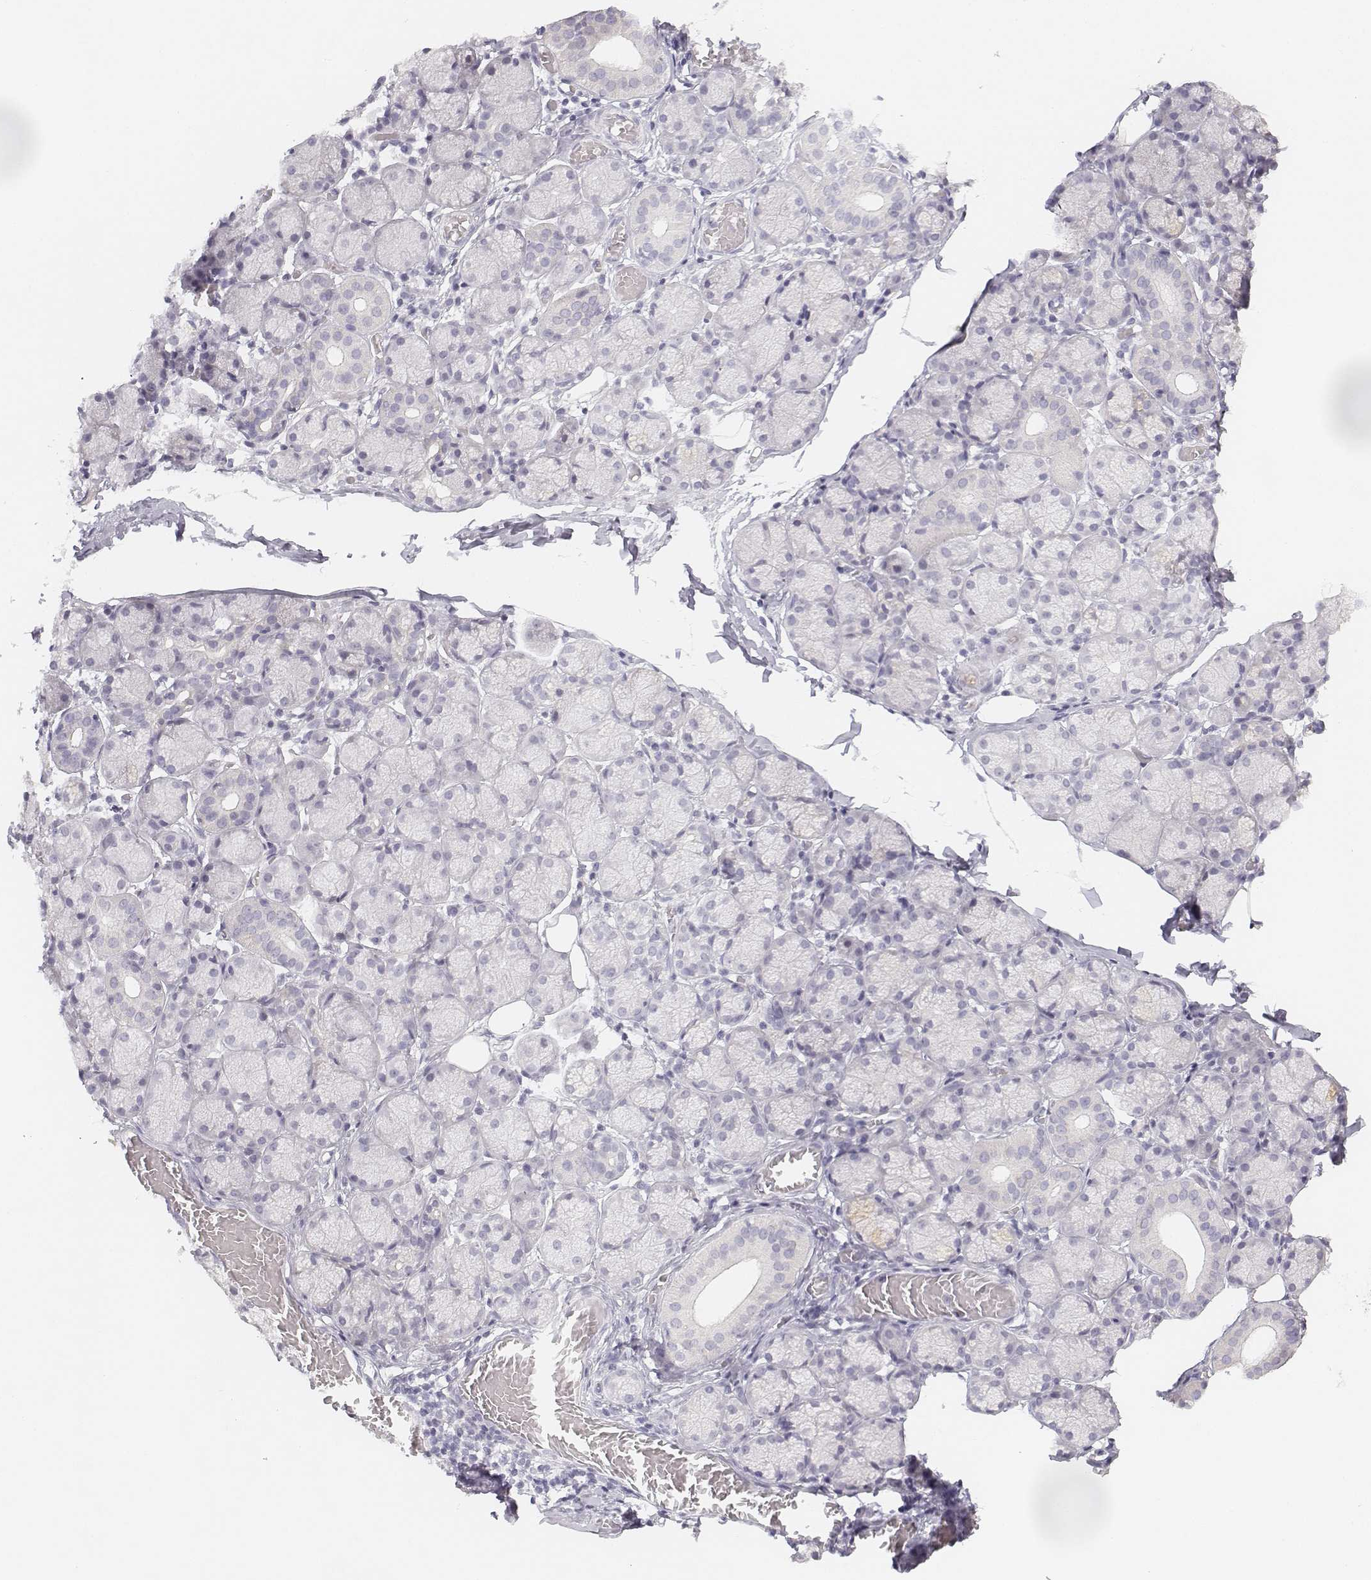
{"staining": {"intensity": "negative", "quantity": "none", "location": "none"}, "tissue": "salivary gland", "cell_type": "Glandular cells", "image_type": "normal", "snomed": [{"axis": "morphology", "description": "Normal tissue, NOS"}, {"axis": "topography", "description": "Salivary gland"}, {"axis": "topography", "description": "Peripheral nerve tissue"}], "caption": "IHC histopathology image of unremarkable salivary gland: human salivary gland stained with DAB shows no significant protein positivity in glandular cells.", "gene": "DSG4", "patient": {"sex": "female", "age": 24}}